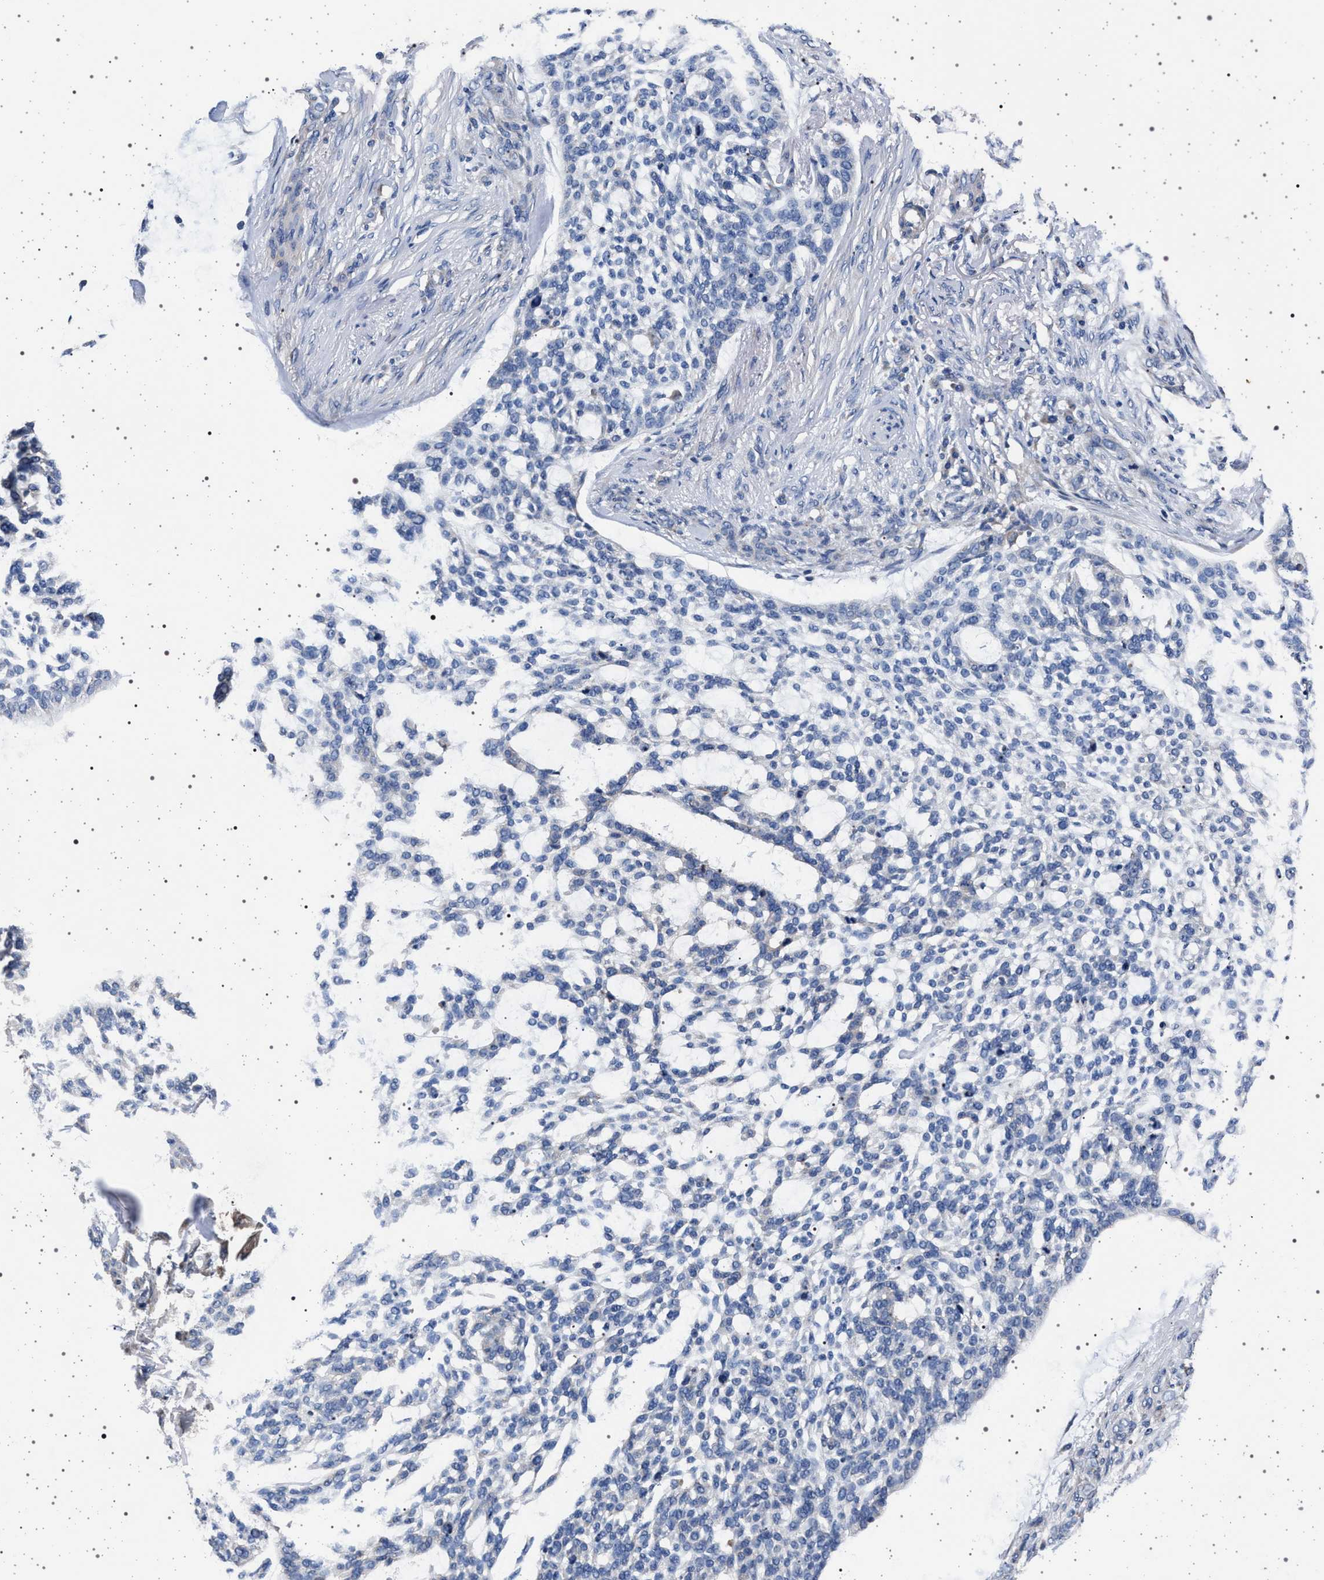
{"staining": {"intensity": "negative", "quantity": "none", "location": "none"}, "tissue": "skin cancer", "cell_type": "Tumor cells", "image_type": "cancer", "snomed": [{"axis": "morphology", "description": "Basal cell carcinoma"}, {"axis": "topography", "description": "Skin"}], "caption": "This is an immunohistochemistry histopathology image of human basal cell carcinoma (skin). There is no staining in tumor cells.", "gene": "MAP3K2", "patient": {"sex": "female", "age": 64}}